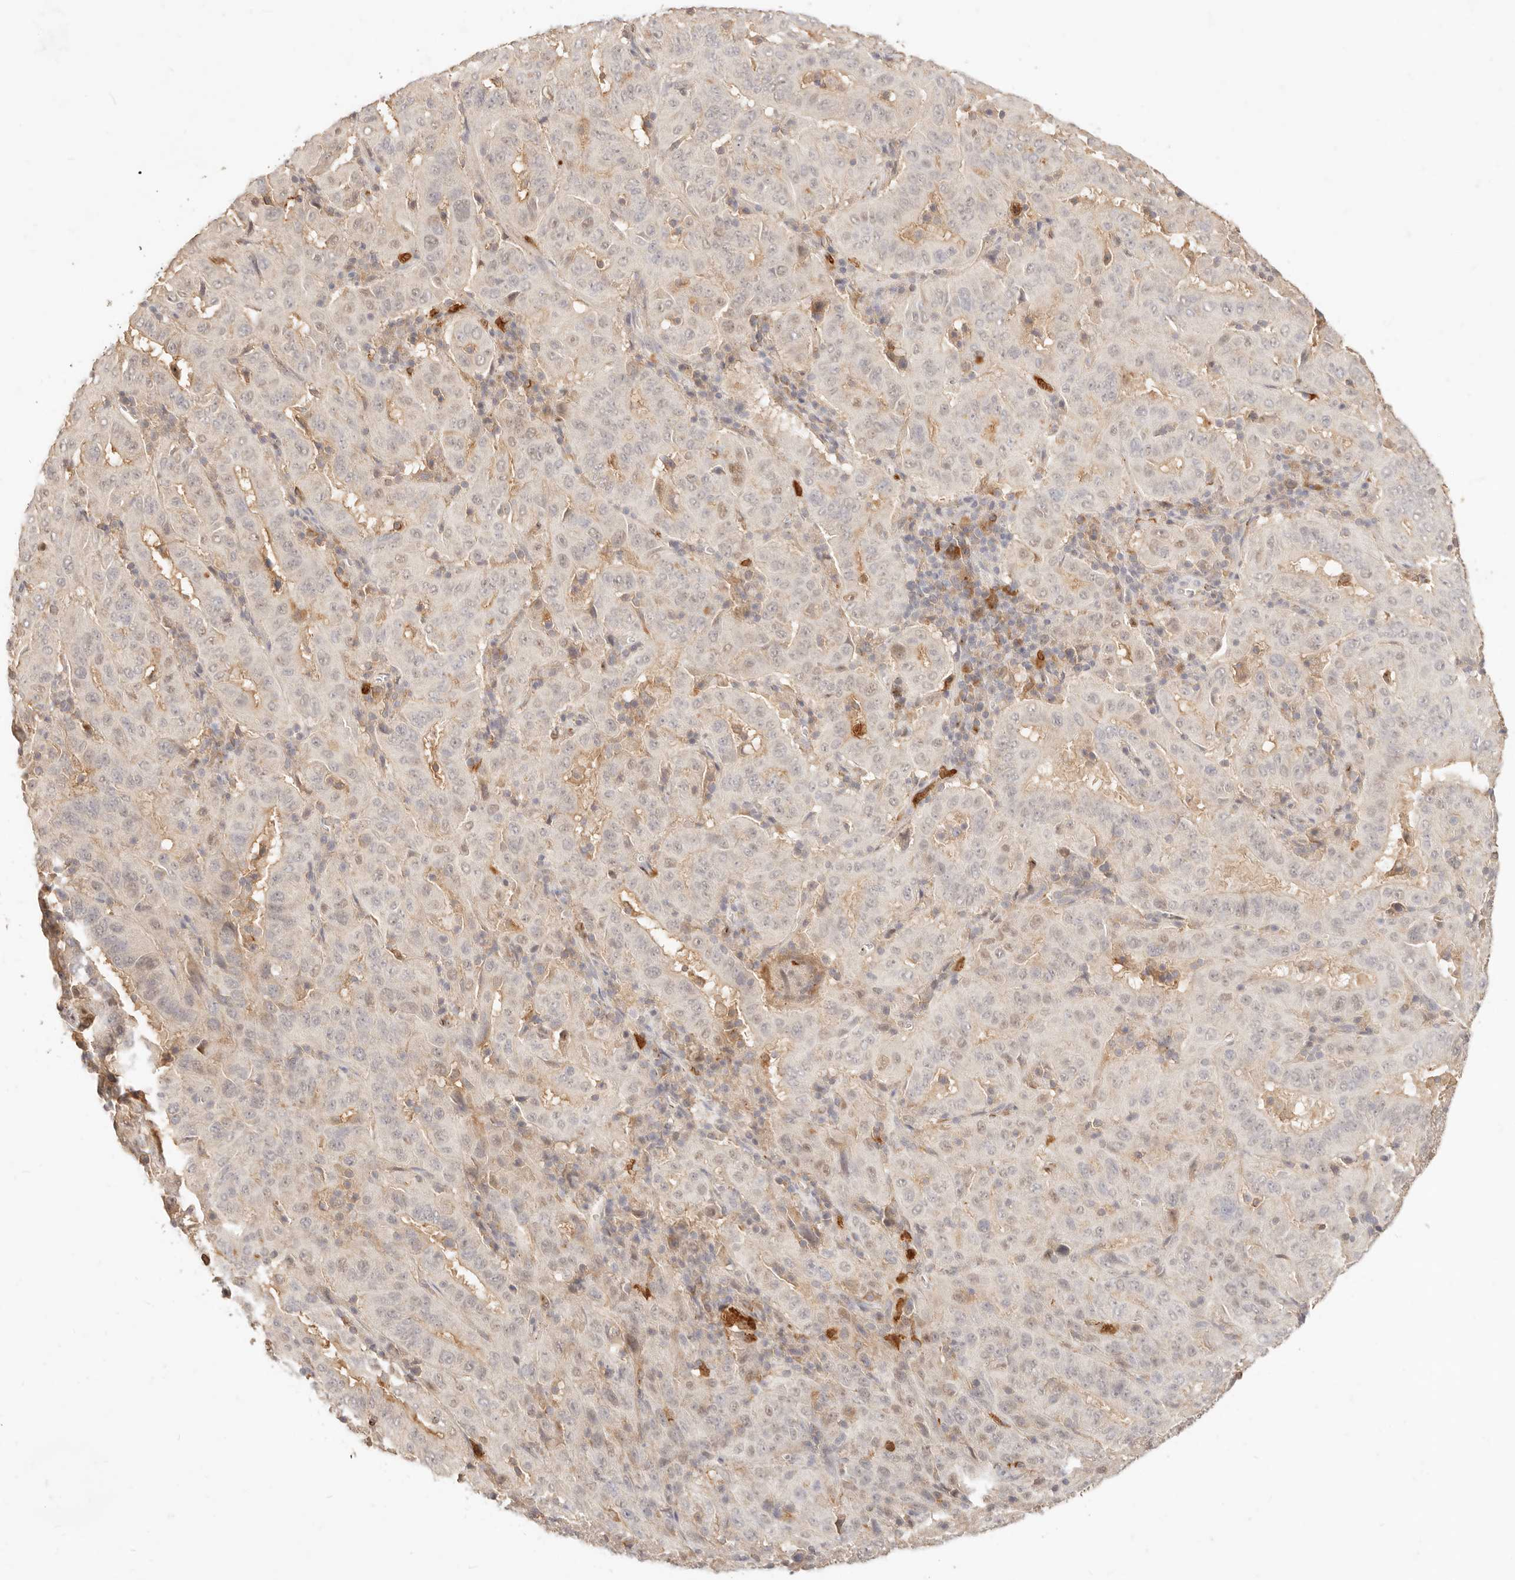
{"staining": {"intensity": "negative", "quantity": "none", "location": "none"}, "tissue": "pancreatic cancer", "cell_type": "Tumor cells", "image_type": "cancer", "snomed": [{"axis": "morphology", "description": "Adenocarcinoma, NOS"}, {"axis": "topography", "description": "Pancreas"}], "caption": "DAB (3,3'-diaminobenzidine) immunohistochemical staining of pancreatic cancer reveals no significant positivity in tumor cells.", "gene": "TMTC2", "patient": {"sex": "male", "age": 63}}